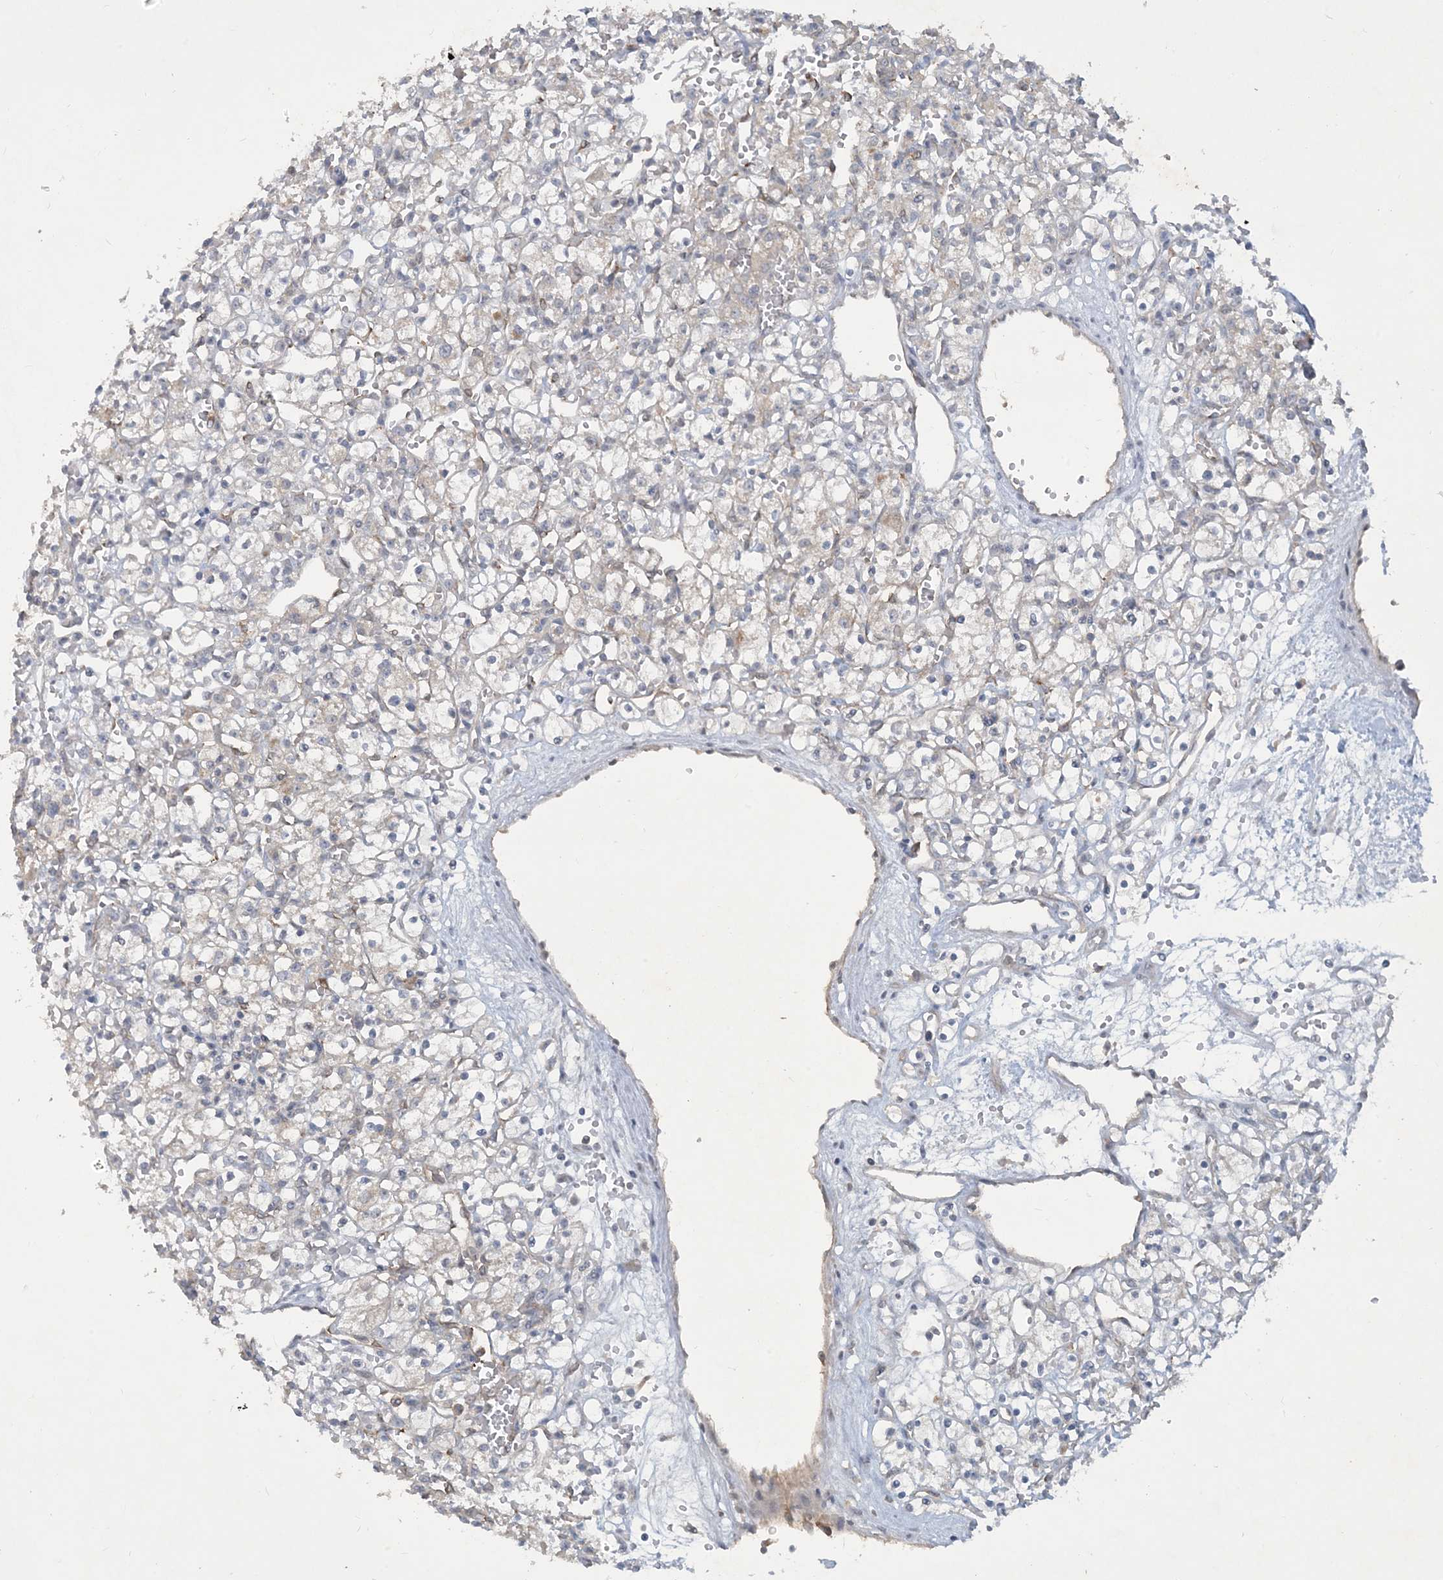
{"staining": {"intensity": "negative", "quantity": "none", "location": "none"}, "tissue": "renal cancer", "cell_type": "Tumor cells", "image_type": "cancer", "snomed": [{"axis": "morphology", "description": "Adenocarcinoma, NOS"}, {"axis": "topography", "description": "Kidney"}], "caption": "High power microscopy image of an immunohistochemistry (IHC) image of renal adenocarcinoma, revealing no significant staining in tumor cells. The staining was performed using DAB (3,3'-diaminobenzidine) to visualize the protein expression in brown, while the nuclei were stained in blue with hematoxylin (Magnification: 20x).", "gene": "CDS1", "patient": {"sex": "female", "age": 59}}